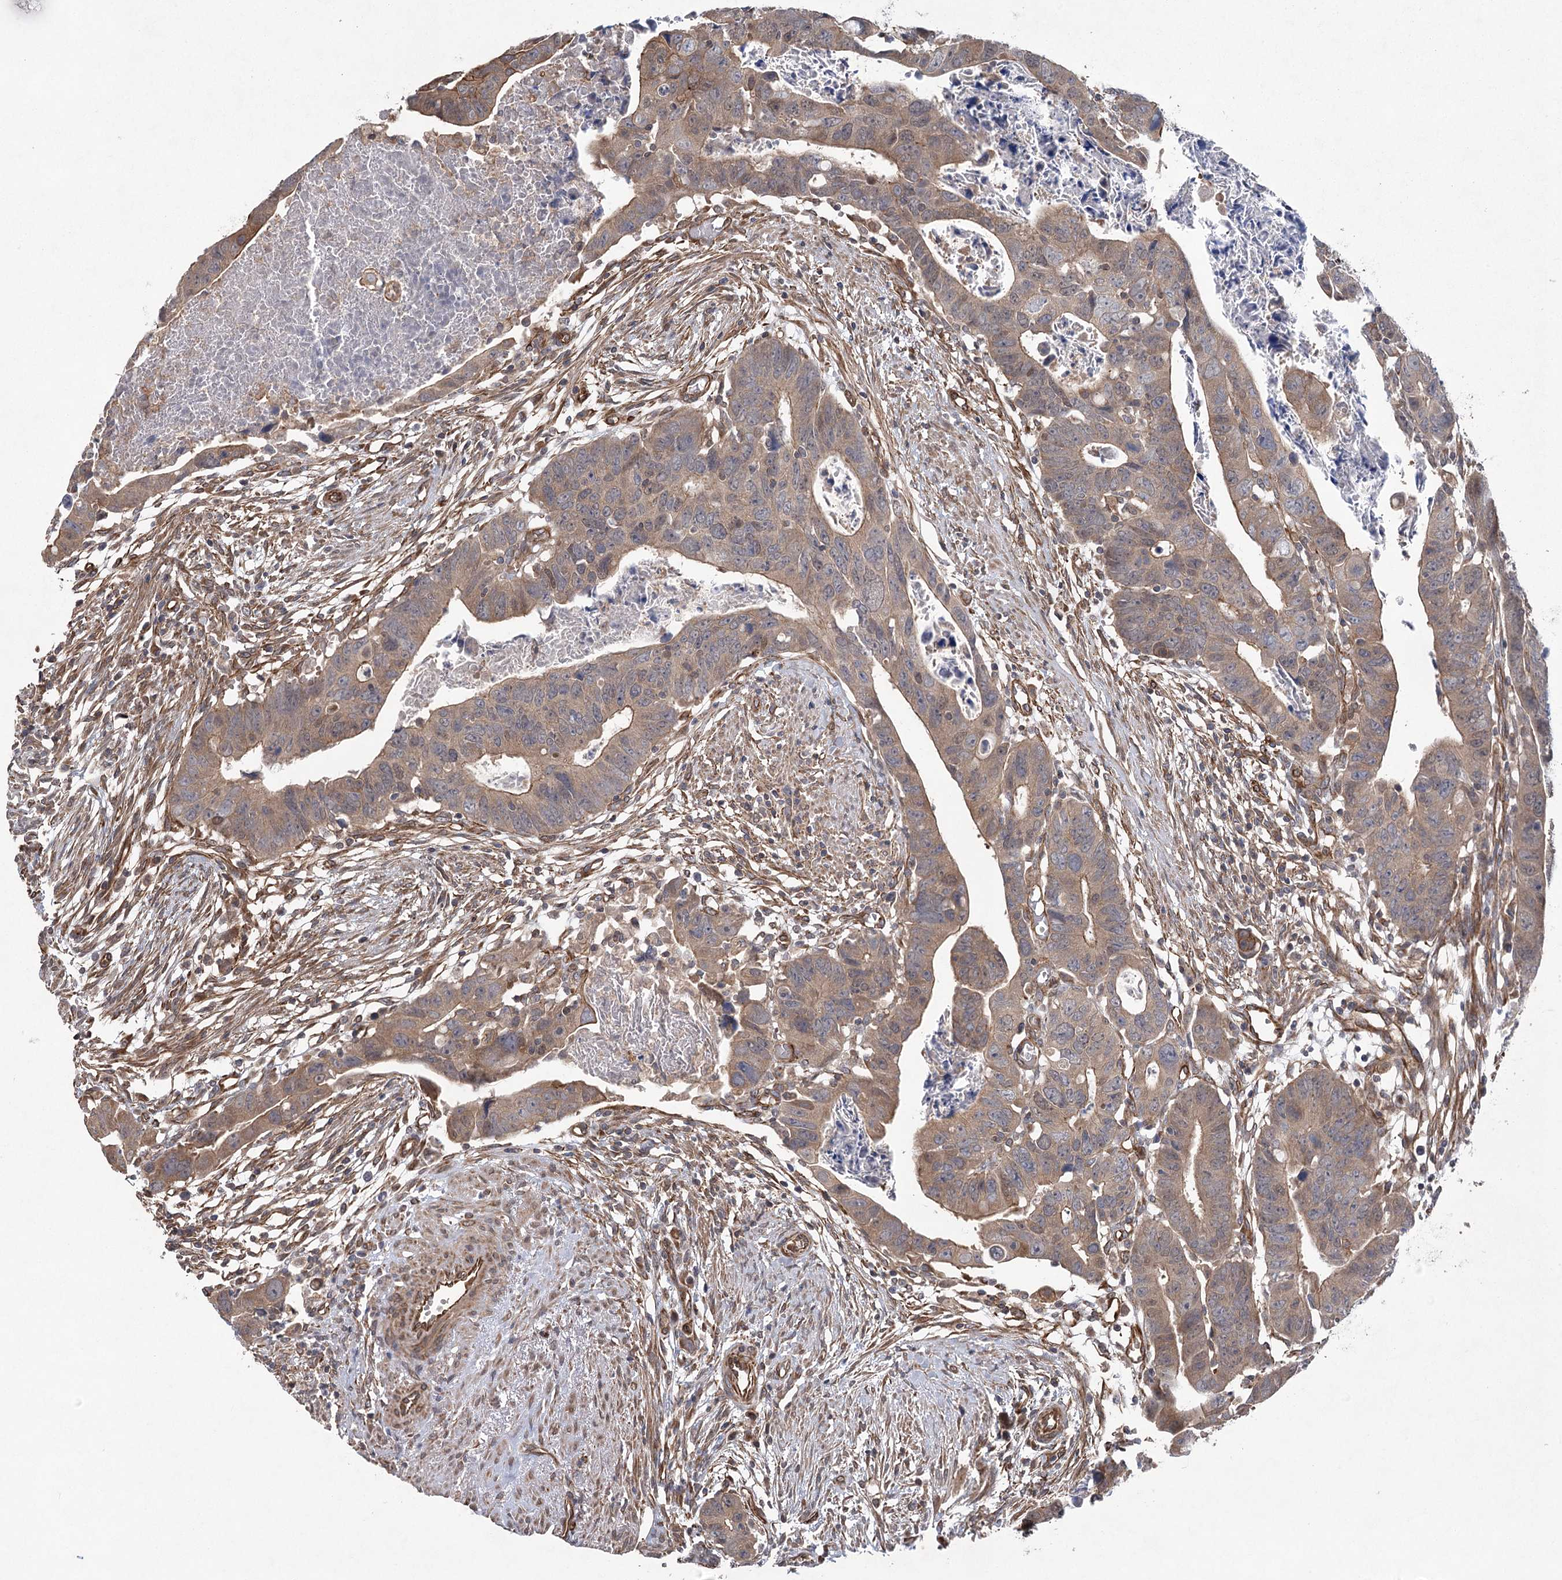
{"staining": {"intensity": "moderate", "quantity": "25%-75%", "location": "cytoplasmic/membranous"}, "tissue": "colorectal cancer", "cell_type": "Tumor cells", "image_type": "cancer", "snomed": [{"axis": "morphology", "description": "Adenocarcinoma, NOS"}, {"axis": "topography", "description": "Rectum"}], "caption": "Tumor cells reveal moderate cytoplasmic/membranous positivity in approximately 25%-75% of cells in colorectal adenocarcinoma.", "gene": "RWDD4", "patient": {"sex": "female", "age": 65}}